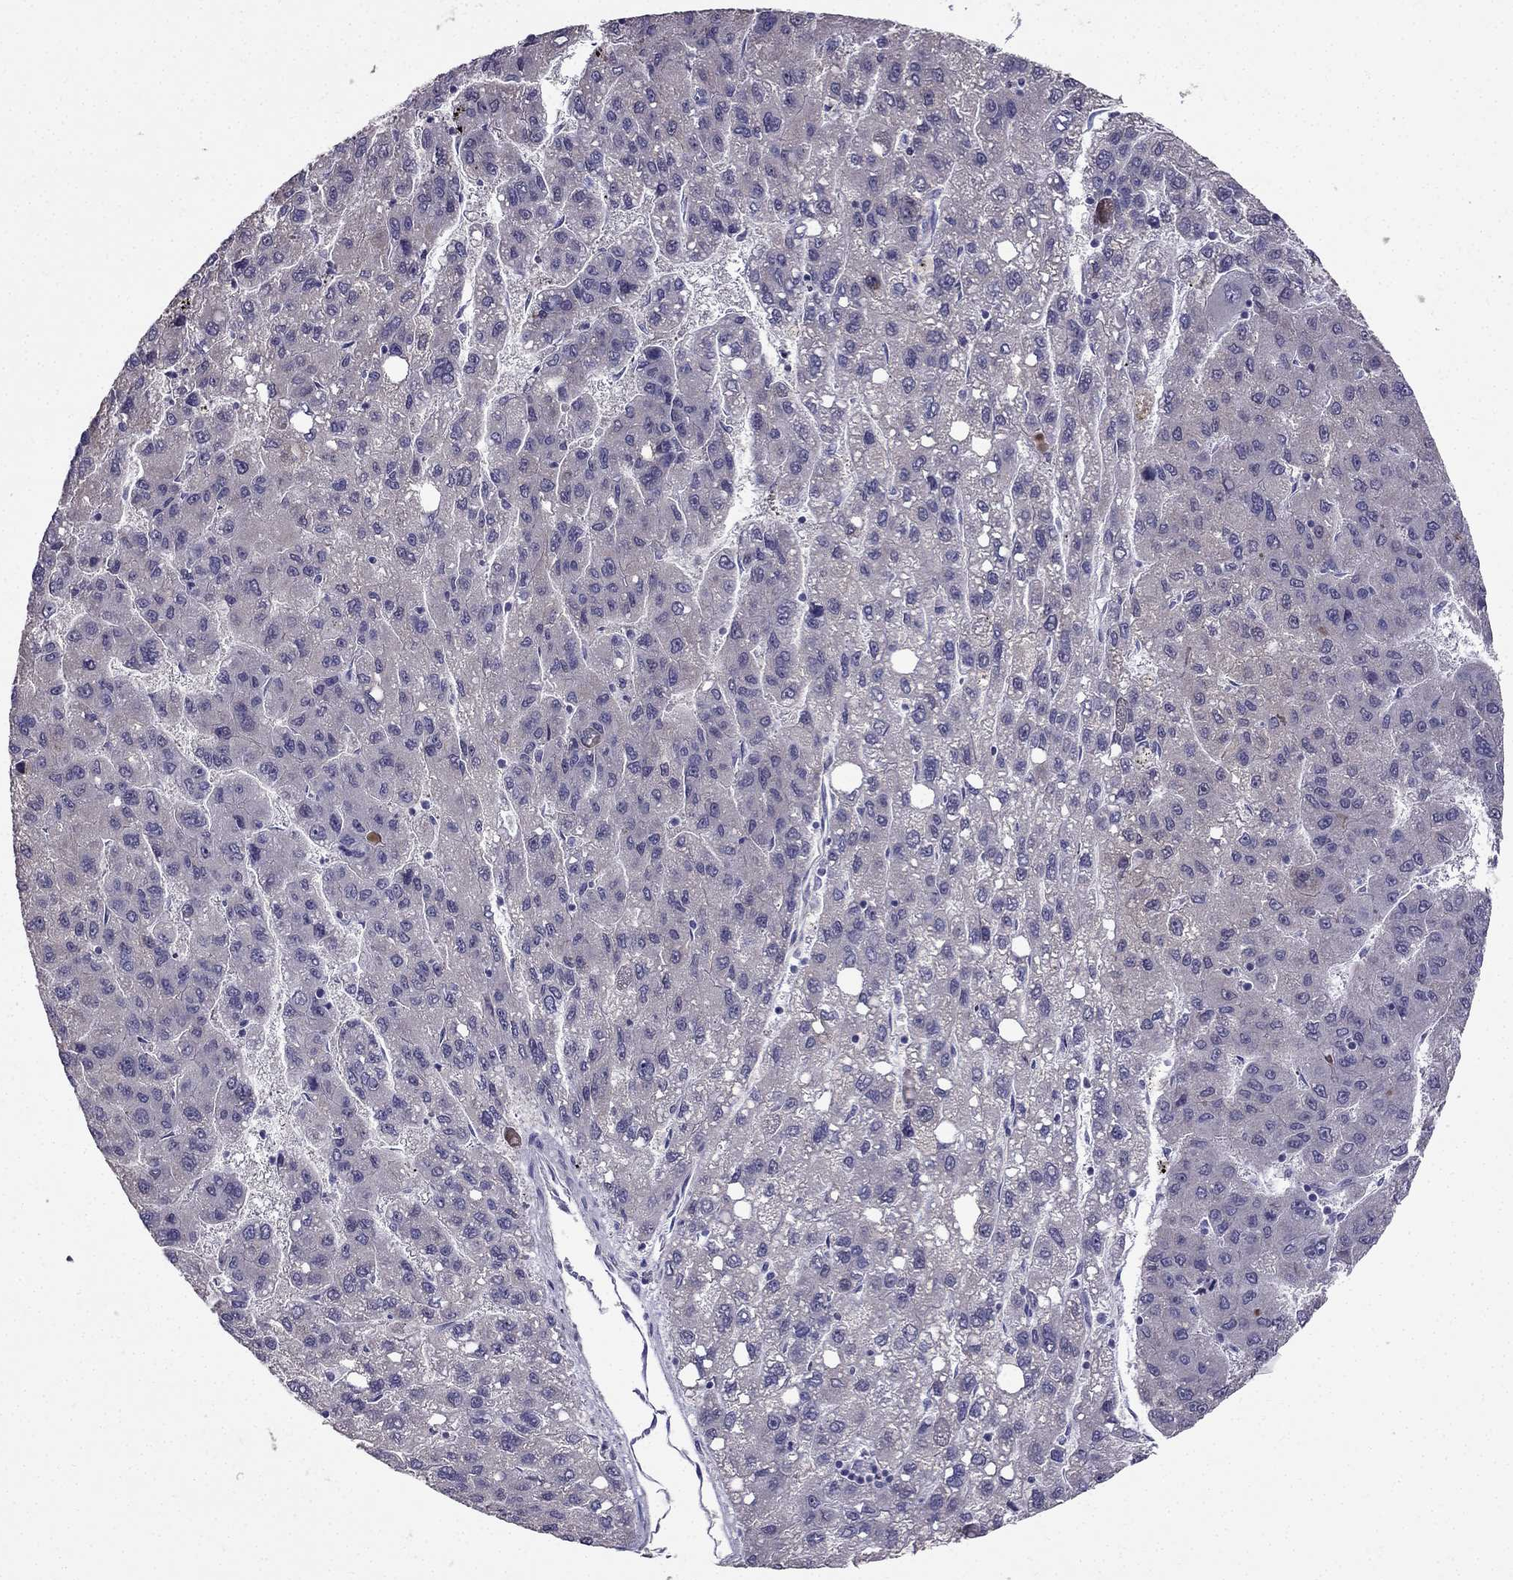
{"staining": {"intensity": "negative", "quantity": "none", "location": "none"}, "tissue": "liver cancer", "cell_type": "Tumor cells", "image_type": "cancer", "snomed": [{"axis": "morphology", "description": "Carcinoma, Hepatocellular, NOS"}, {"axis": "topography", "description": "Liver"}], "caption": "Tumor cells are negative for protein expression in human liver cancer (hepatocellular carcinoma).", "gene": "AS3MT", "patient": {"sex": "female", "age": 82}}